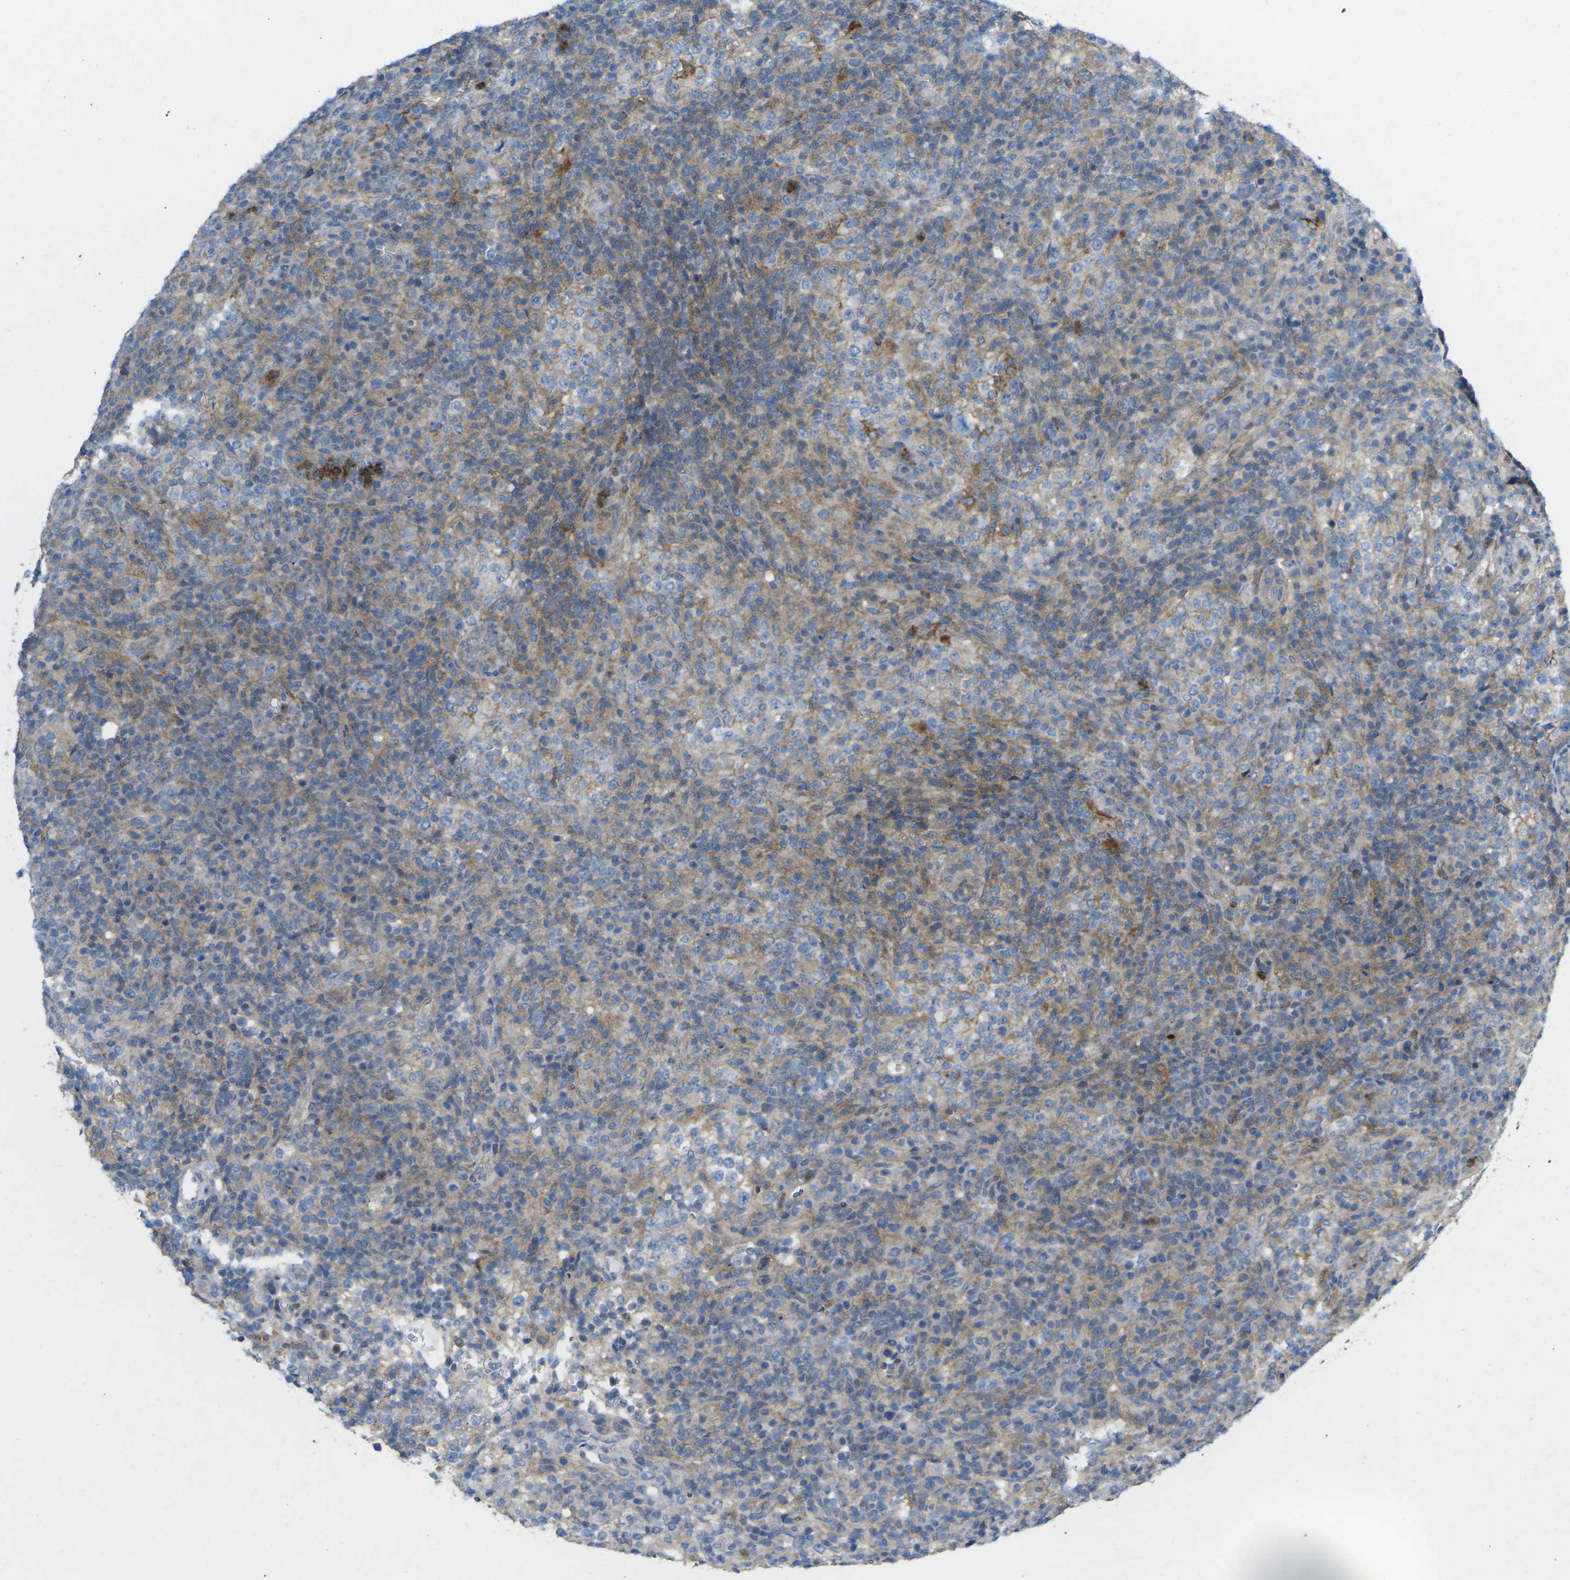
{"staining": {"intensity": "moderate", "quantity": "25%-75%", "location": "cytoplasmic/membranous"}, "tissue": "lymphoma", "cell_type": "Tumor cells", "image_type": "cancer", "snomed": [{"axis": "morphology", "description": "Malignant lymphoma, non-Hodgkin's type, High grade"}, {"axis": "topography", "description": "Lymph node"}], "caption": "High-grade malignant lymphoma, non-Hodgkin's type stained with a protein marker exhibits moderate staining in tumor cells.", "gene": "STK11", "patient": {"sex": "female", "age": 76}}